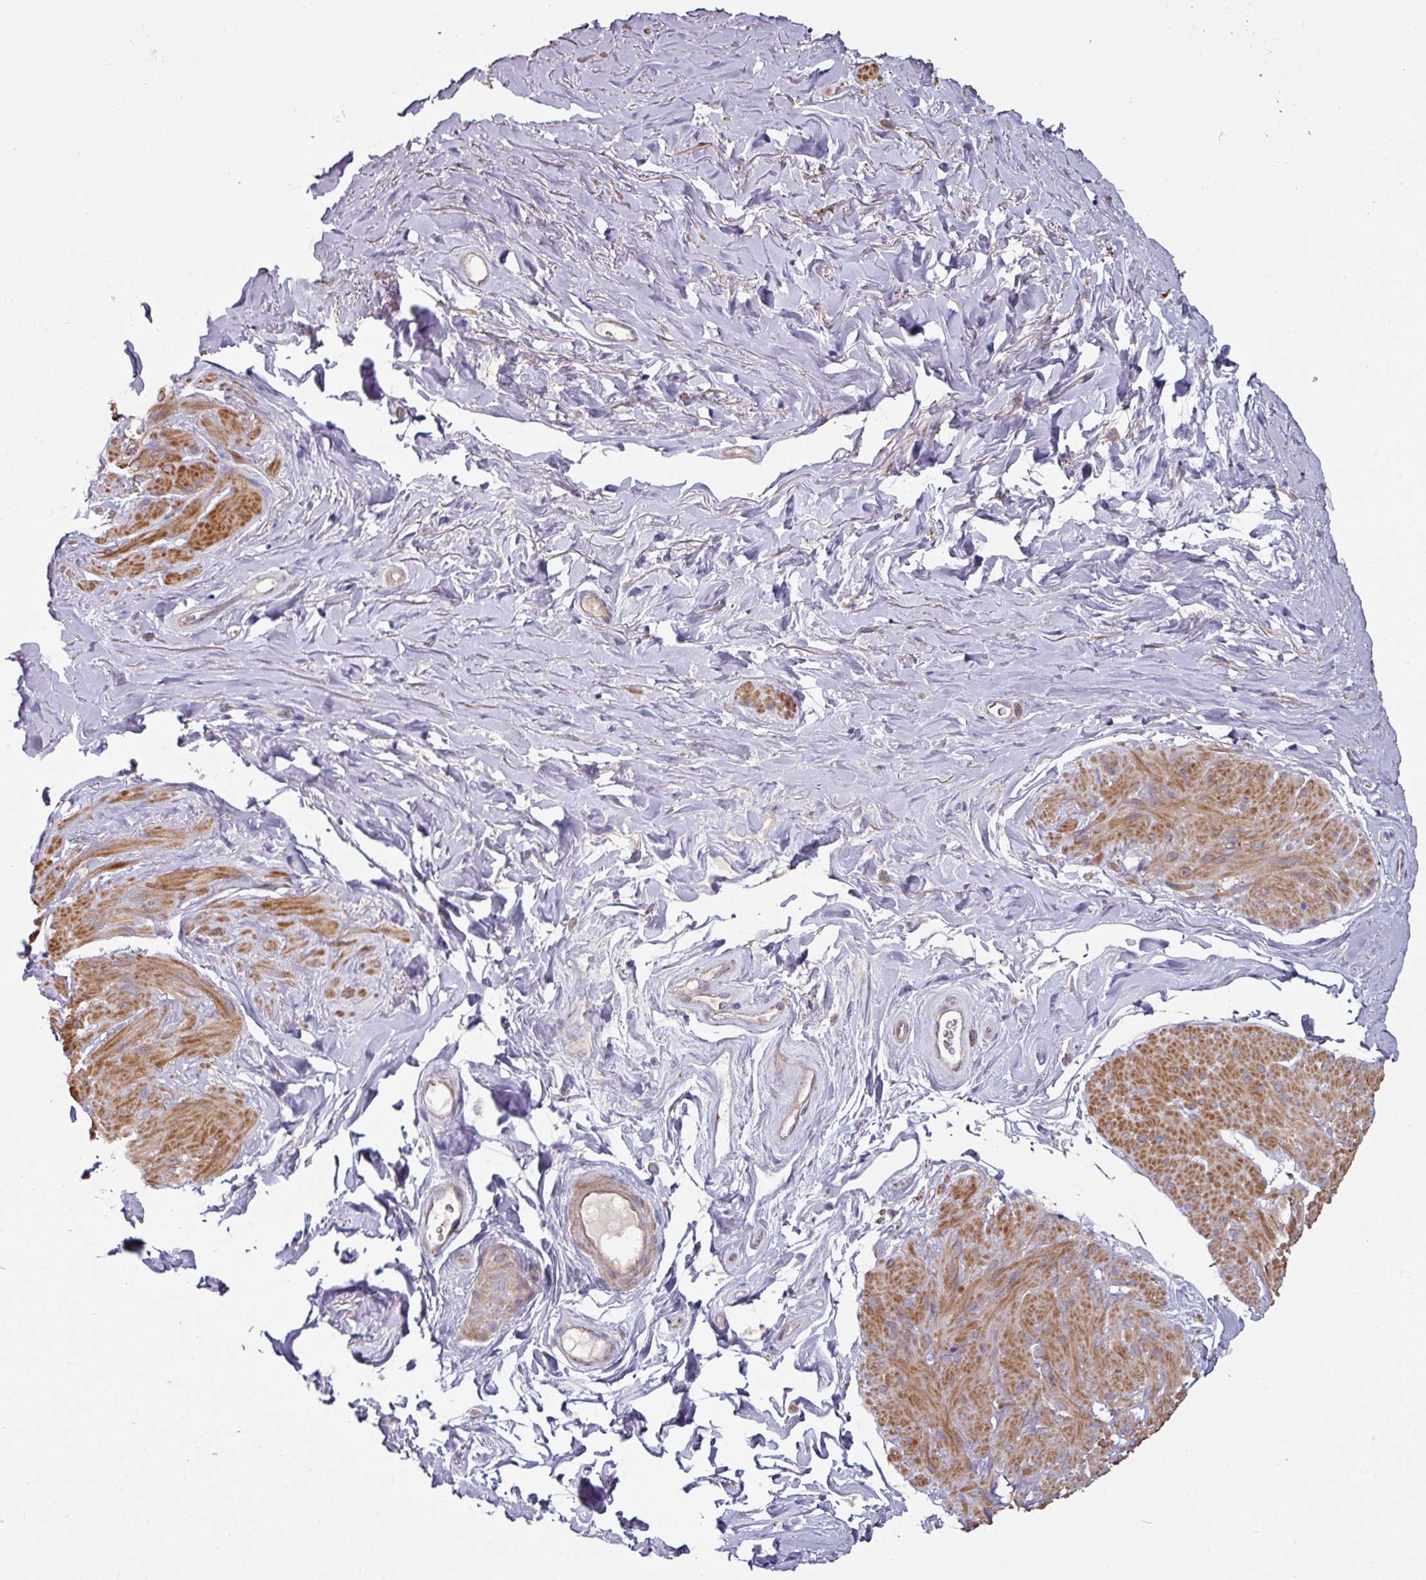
{"staining": {"intensity": "moderate", "quantity": ">75%", "location": "cytoplasmic/membranous"}, "tissue": "smooth muscle", "cell_type": "Smooth muscle cells", "image_type": "normal", "snomed": [{"axis": "morphology", "description": "Normal tissue, NOS"}, {"axis": "topography", "description": "Smooth muscle"}, {"axis": "topography", "description": "Peripheral nerve tissue"}], "caption": "Smooth muscle stained for a protein (brown) shows moderate cytoplasmic/membranous positive staining in approximately >75% of smooth muscle cells.", "gene": "OR2D3", "patient": {"sex": "male", "age": 69}}